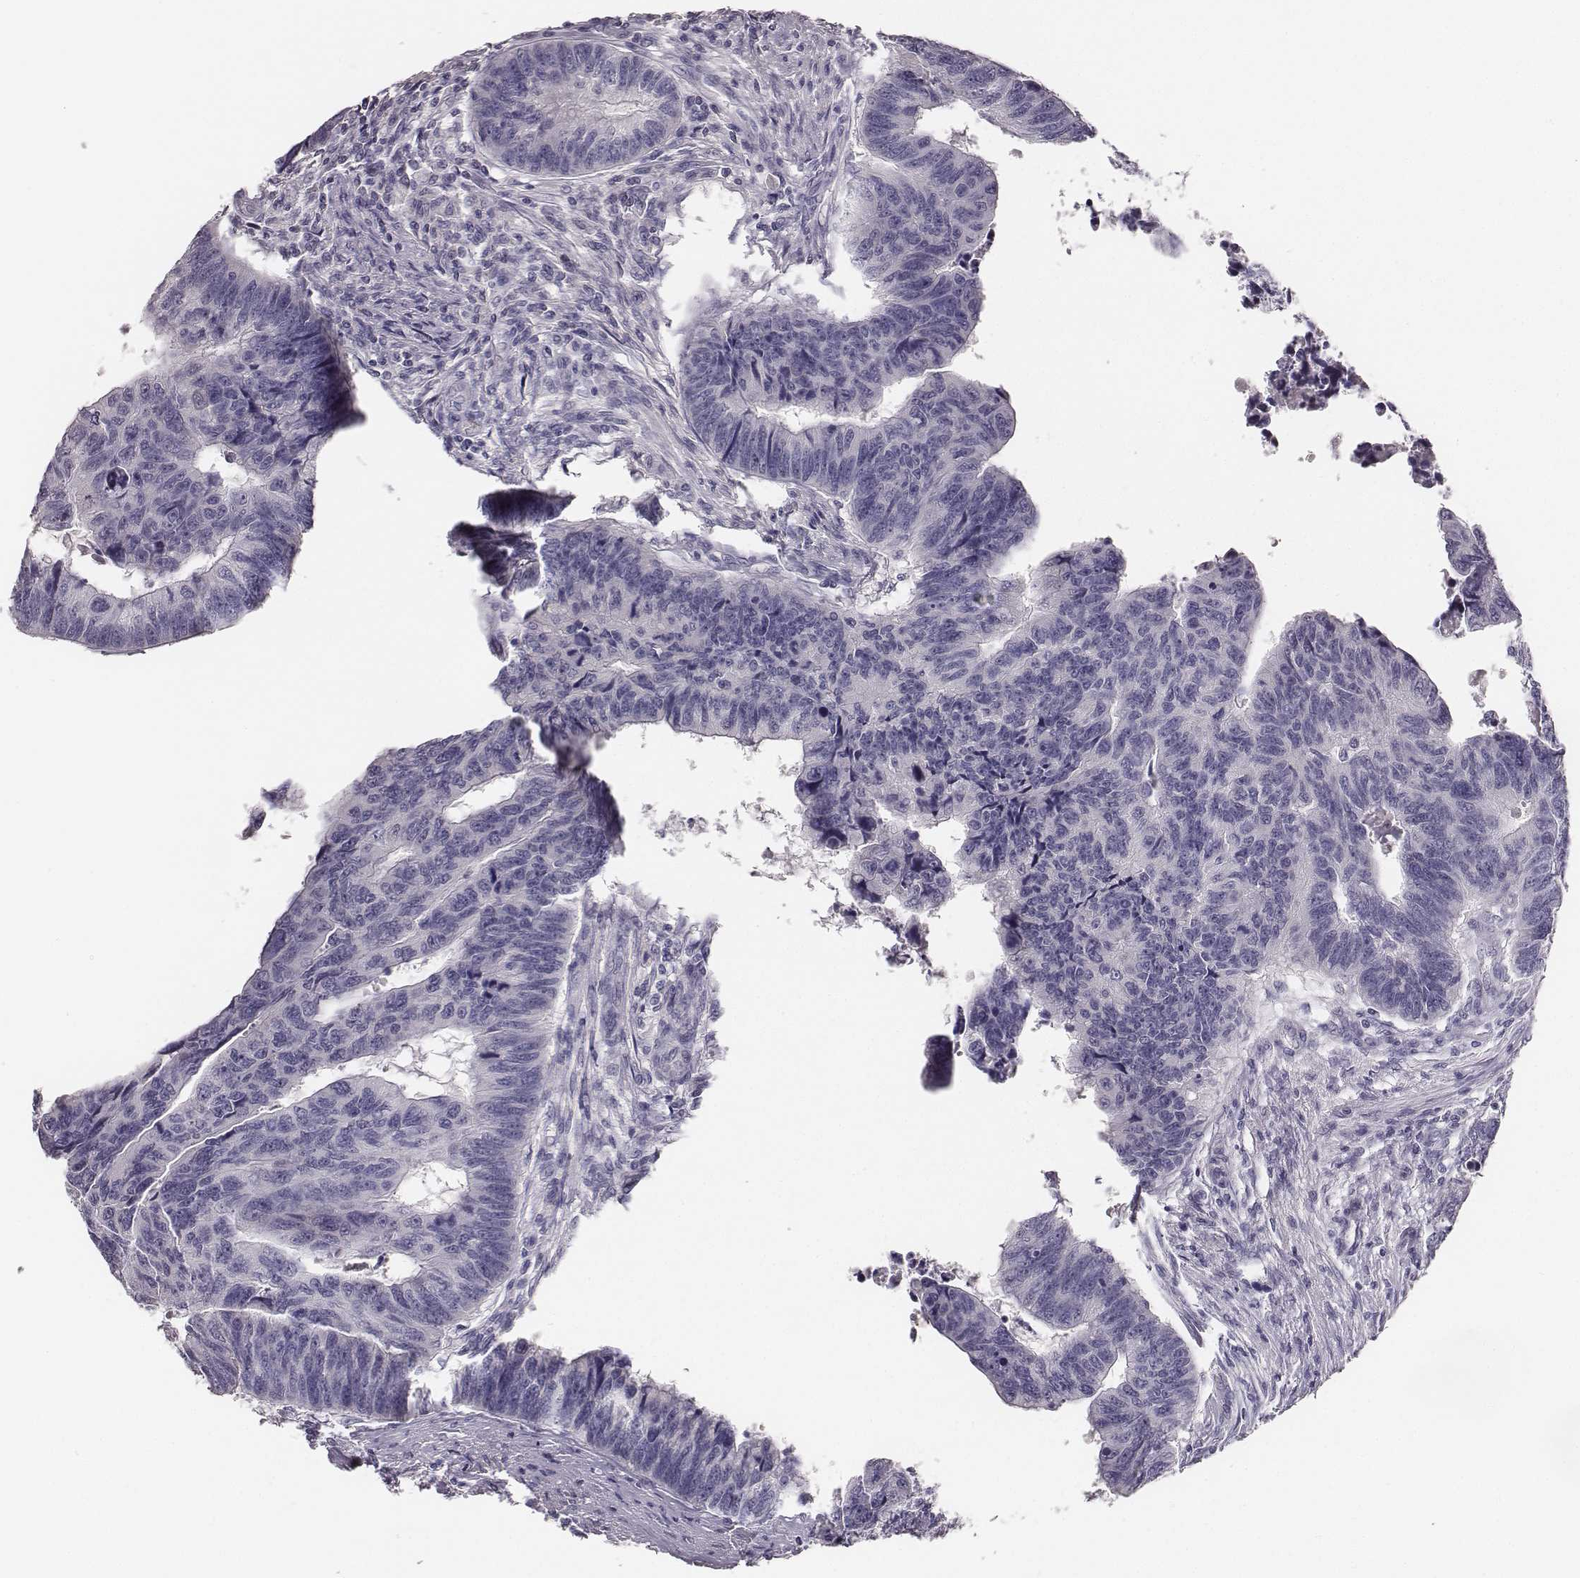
{"staining": {"intensity": "negative", "quantity": "none", "location": "none"}, "tissue": "colorectal cancer", "cell_type": "Tumor cells", "image_type": "cancer", "snomed": [{"axis": "morphology", "description": "Adenocarcinoma, NOS"}, {"axis": "topography", "description": "Rectum"}], "caption": "This is an IHC image of human colorectal cancer. There is no positivity in tumor cells.", "gene": "MYH6", "patient": {"sex": "female", "age": 85}}